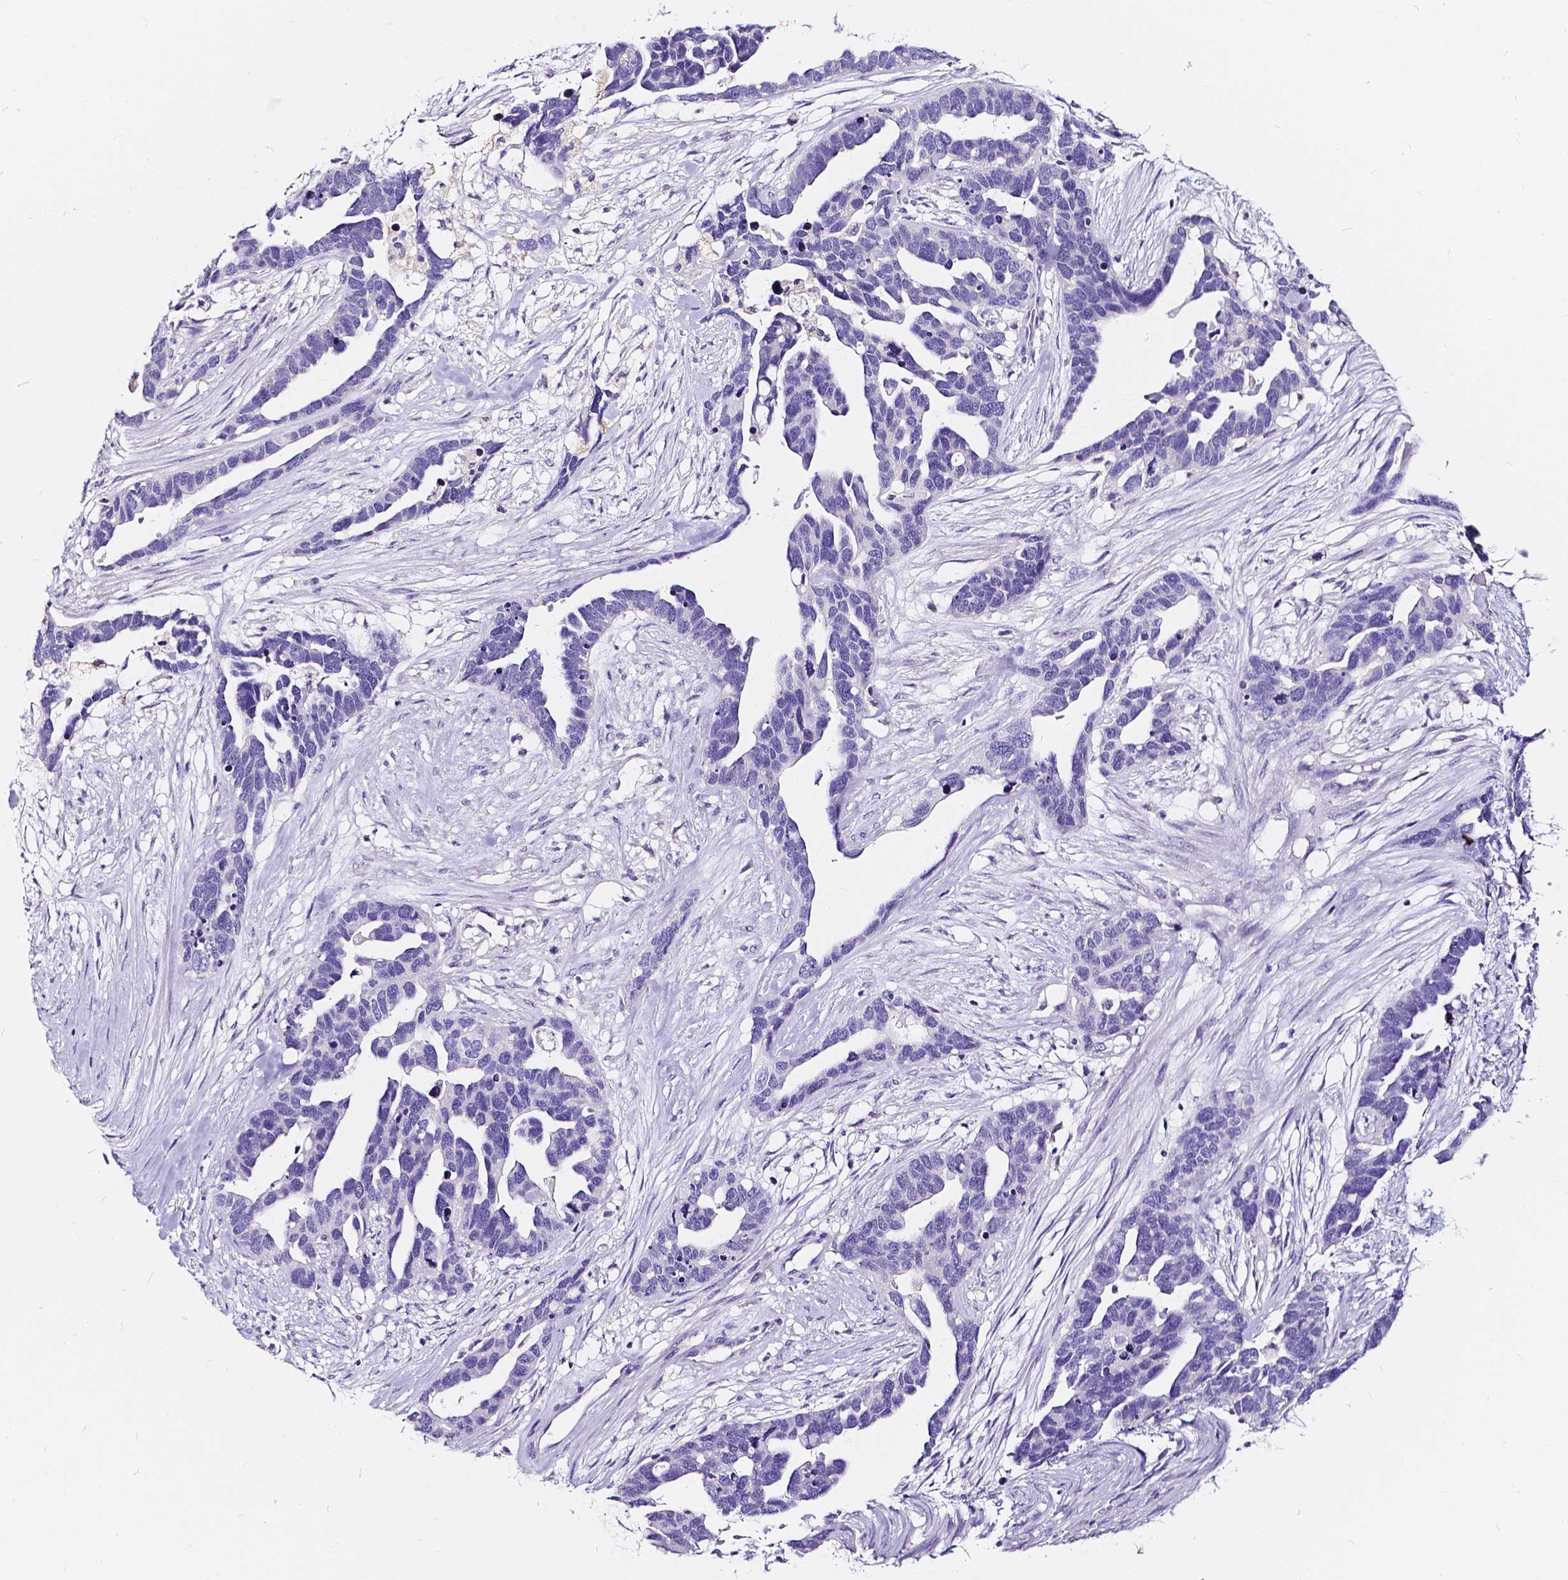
{"staining": {"intensity": "negative", "quantity": "none", "location": "none"}, "tissue": "ovarian cancer", "cell_type": "Tumor cells", "image_type": "cancer", "snomed": [{"axis": "morphology", "description": "Cystadenocarcinoma, serous, NOS"}, {"axis": "topography", "description": "Ovary"}], "caption": "High magnification brightfield microscopy of ovarian cancer (serous cystadenocarcinoma) stained with DAB (brown) and counterstained with hematoxylin (blue): tumor cells show no significant positivity. (Stains: DAB (3,3'-diaminobenzidine) immunohistochemistry (IHC) with hematoxylin counter stain, Microscopy: brightfield microscopy at high magnification).", "gene": "CLSTN2", "patient": {"sex": "female", "age": 54}}